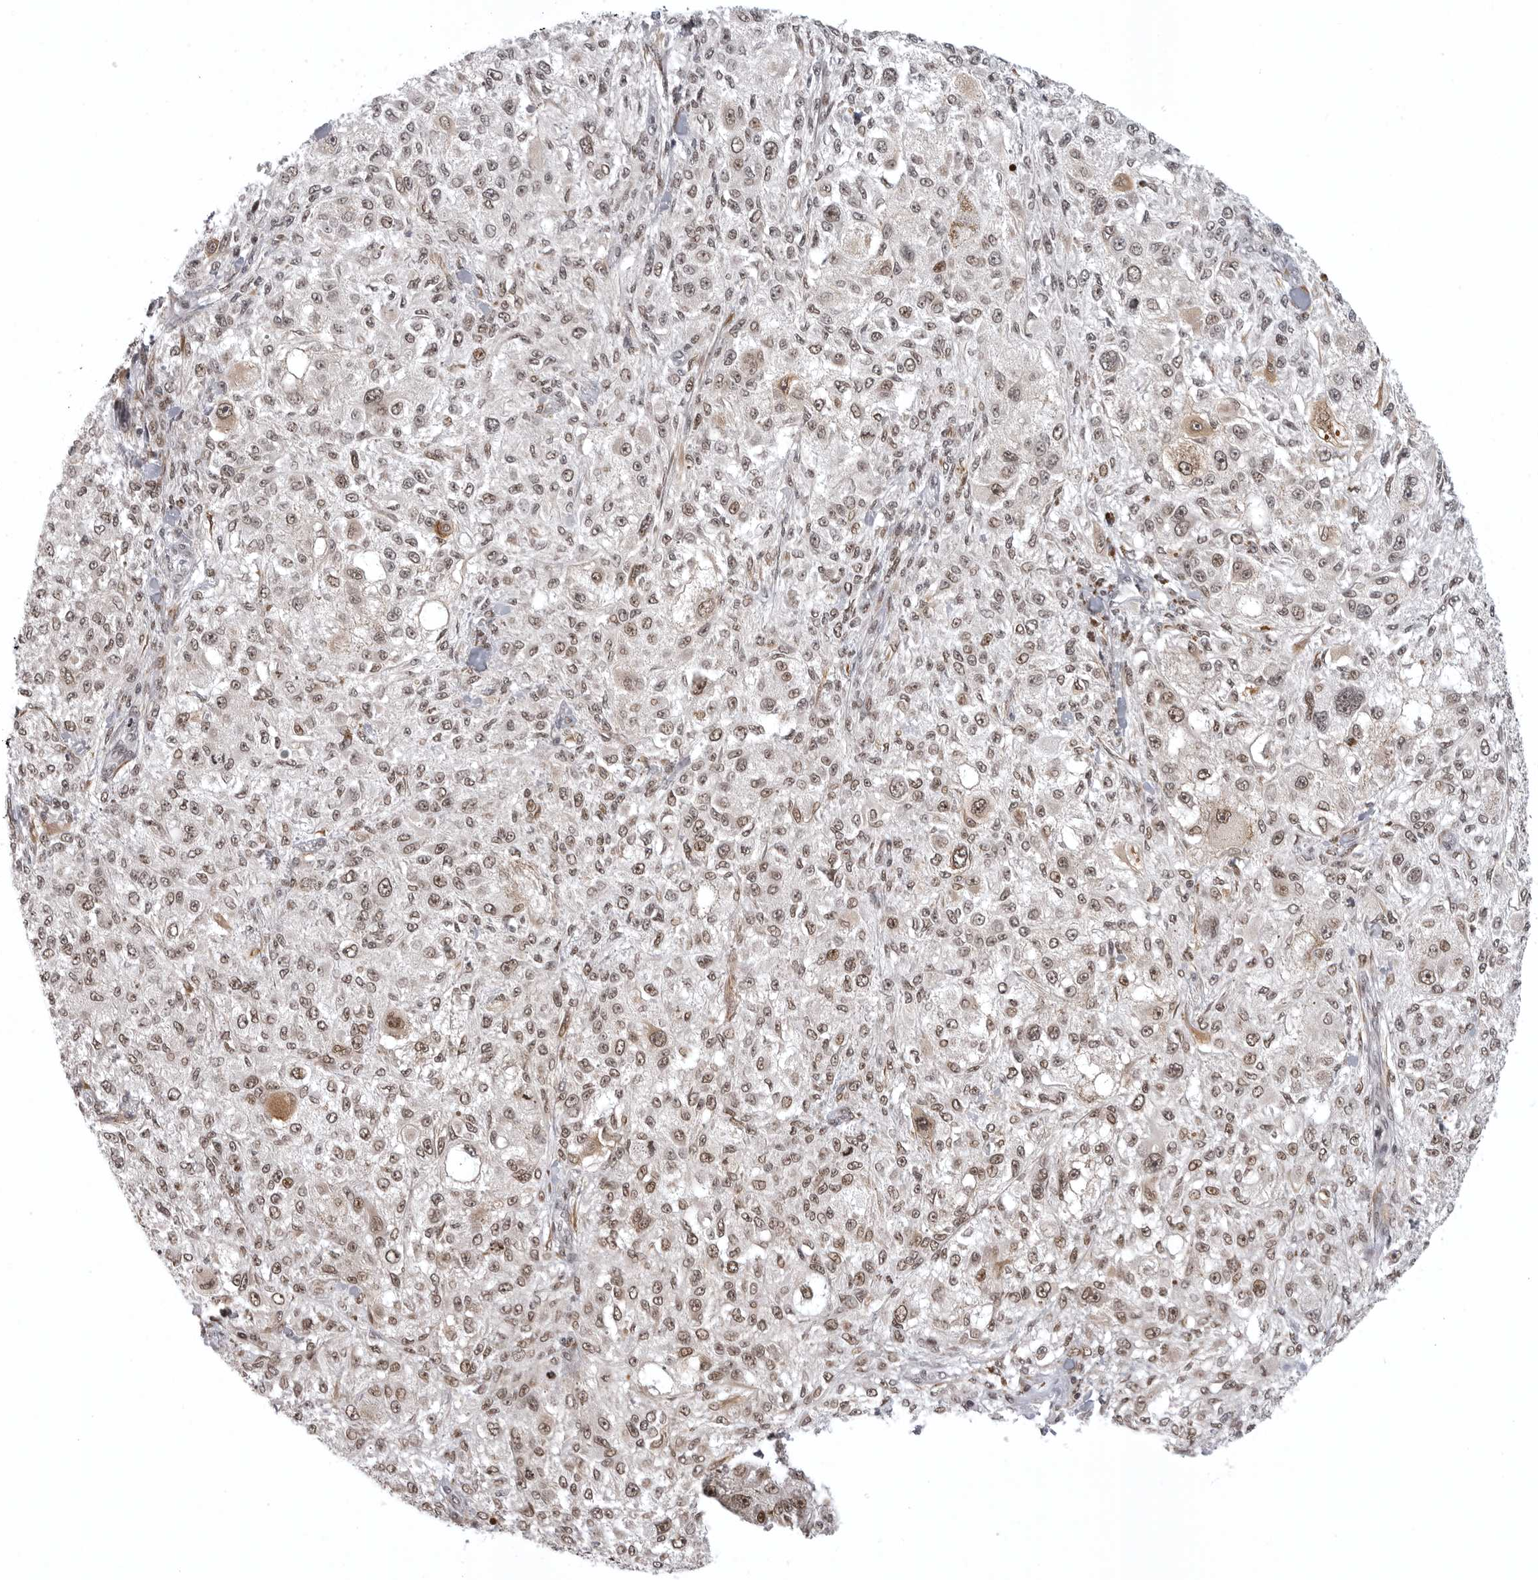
{"staining": {"intensity": "moderate", "quantity": ">75%", "location": "nuclear"}, "tissue": "melanoma", "cell_type": "Tumor cells", "image_type": "cancer", "snomed": [{"axis": "morphology", "description": "Necrosis, NOS"}, {"axis": "morphology", "description": "Malignant melanoma, NOS"}, {"axis": "topography", "description": "Skin"}], "caption": "Immunohistochemistry (IHC) of melanoma exhibits medium levels of moderate nuclear staining in about >75% of tumor cells. (Brightfield microscopy of DAB IHC at high magnification).", "gene": "PRDM10", "patient": {"sex": "female", "age": 87}}